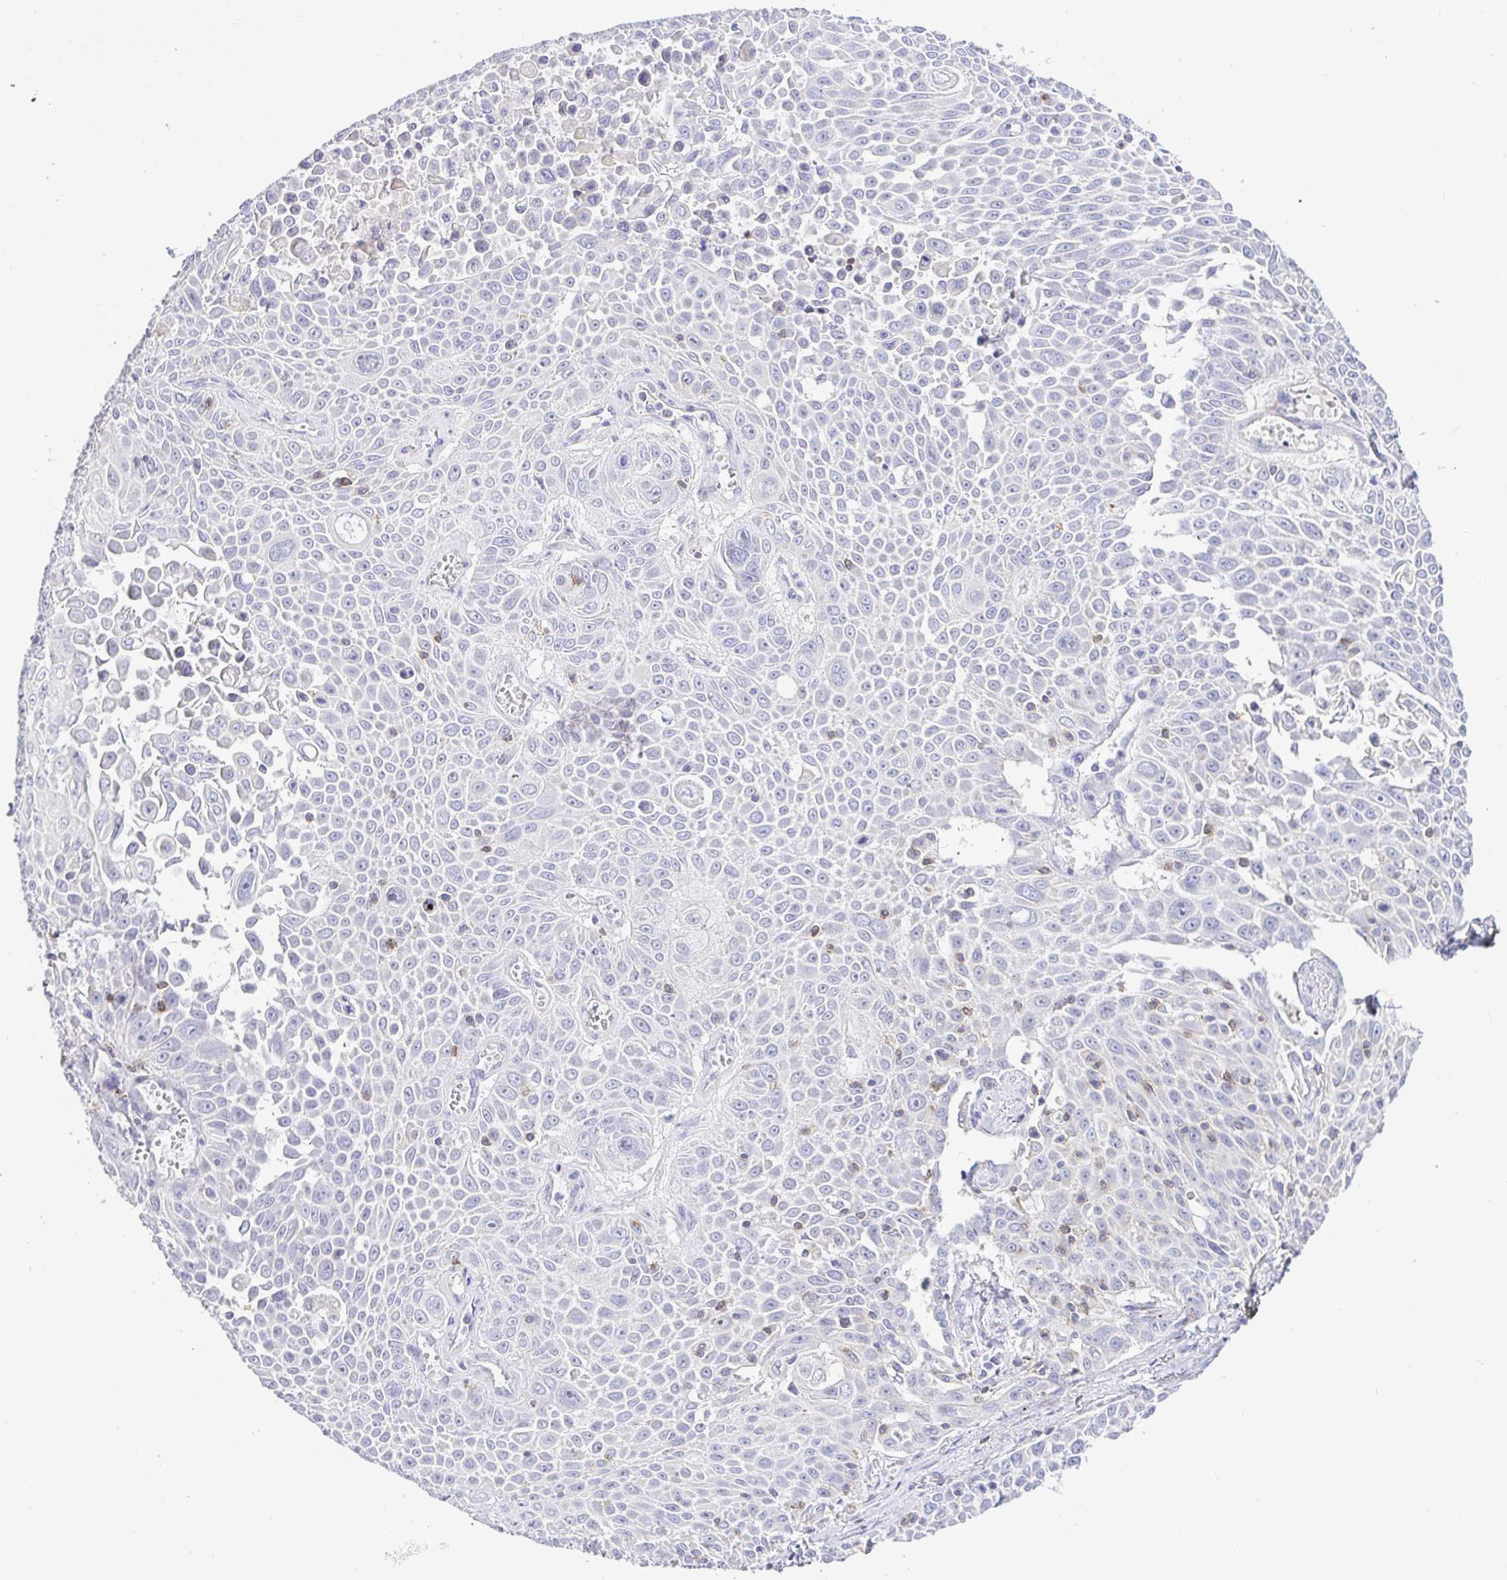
{"staining": {"intensity": "negative", "quantity": "none", "location": "none"}, "tissue": "lung cancer", "cell_type": "Tumor cells", "image_type": "cancer", "snomed": [{"axis": "morphology", "description": "Squamous cell carcinoma, NOS"}, {"axis": "morphology", "description": "Squamous cell carcinoma, metastatic, NOS"}, {"axis": "topography", "description": "Lymph node"}, {"axis": "topography", "description": "Lung"}], "caption": "High power microscopy image of an immunohistochemistry micrograph of lung squamous cell carcinoma, revealing no significant expression in tumor cells.", "gene": "SKAP1", "patient": {"sex": "female", "age": 62}}